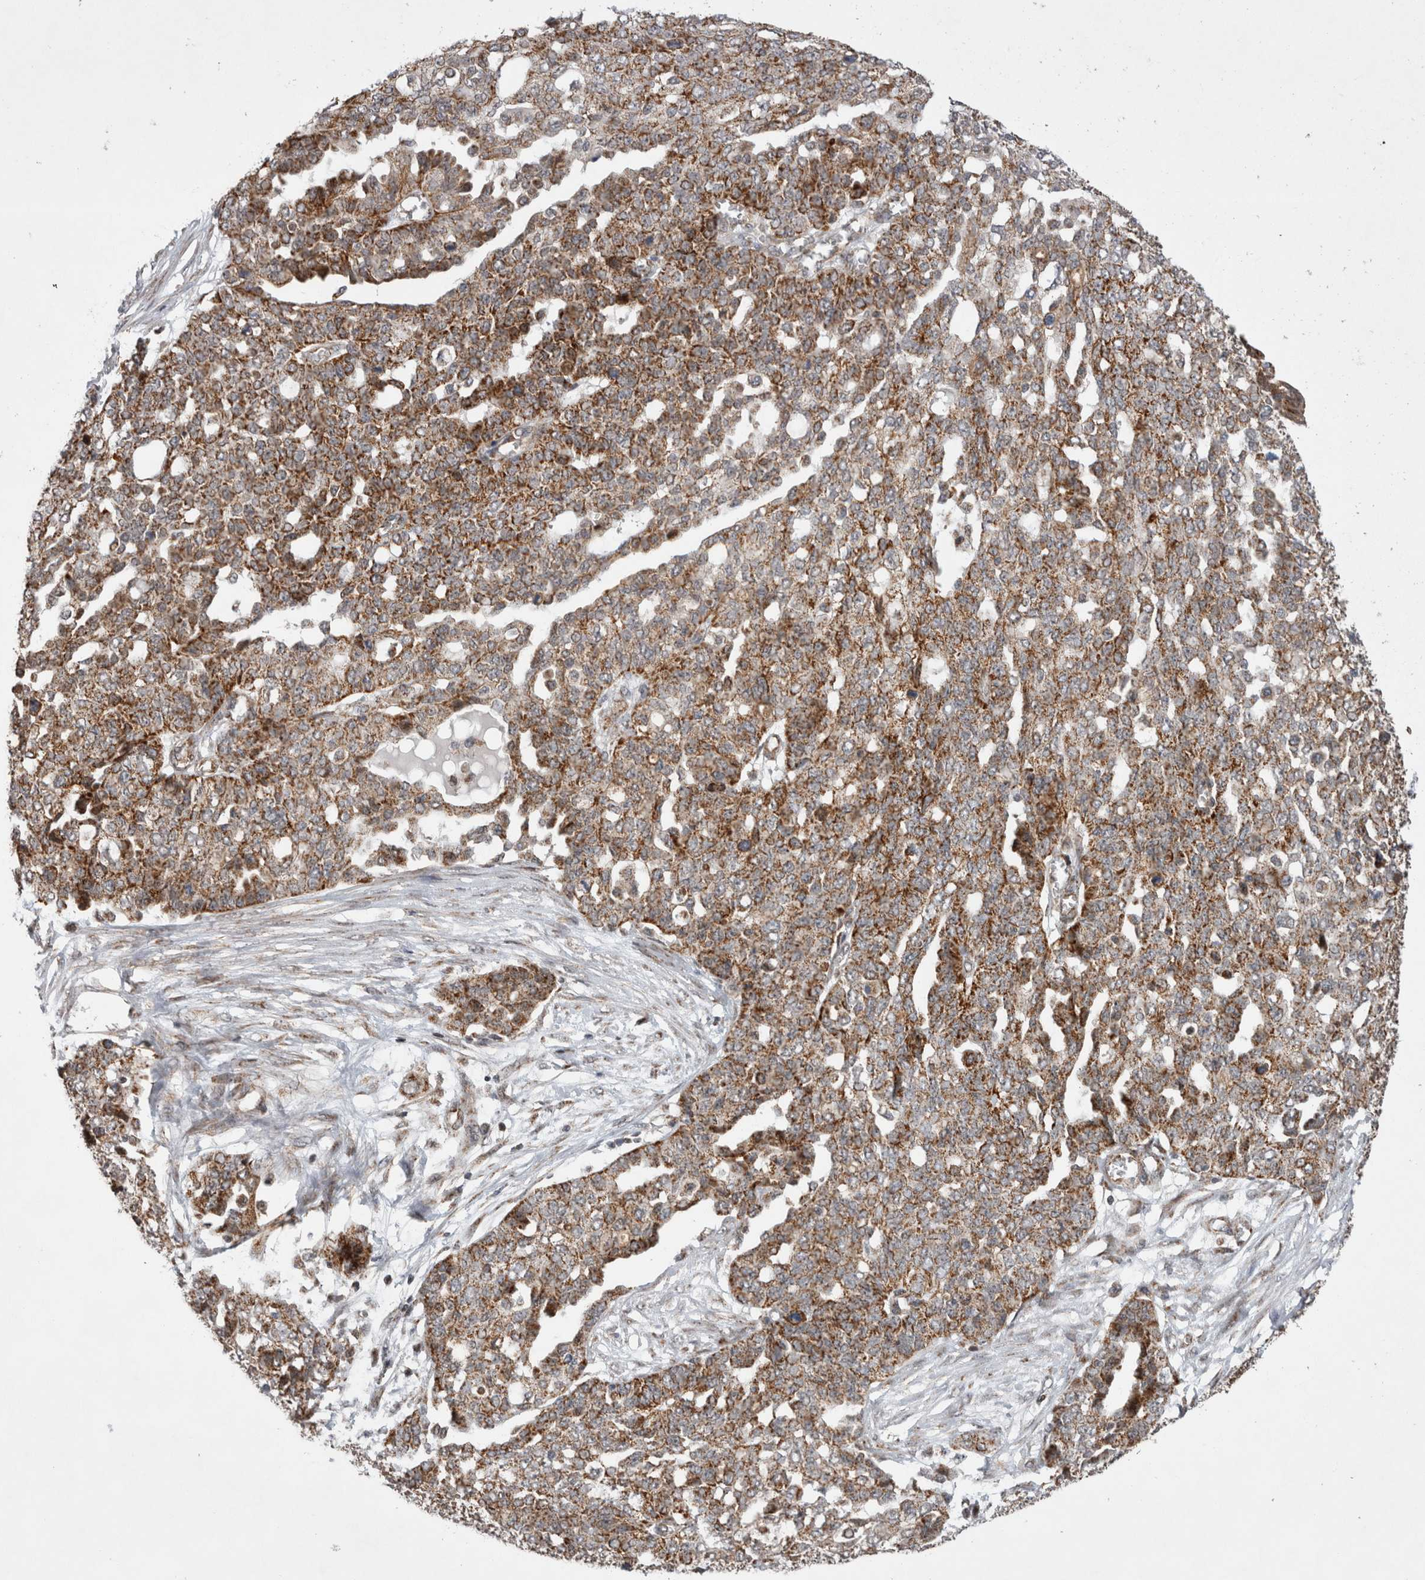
{"staining": {"intensity": "moderate", "quantity": ">75%", "location": "cytoplasmic/membranous"}, "tissue": "ovarian cancer", "cell_type": "Tumor cells", "image_type": "cancer", "snomed": [{"axis": "morphology", "description": "Cystadenocarcinoma, serous, NOS"}, {"axis": "topography", "description": "Soft tissue"}, {"axis": "topography", "description": "Ovary"}], "caption": "A photomicrograph of ovarian cancer stained for a protein demonstrates moderate cytoplasmic/membranous brown staining in tumor cells. Nuclei are stained in blue.", "gene": "MRPL37", "patient": {"sex": "female", "age": 57}}